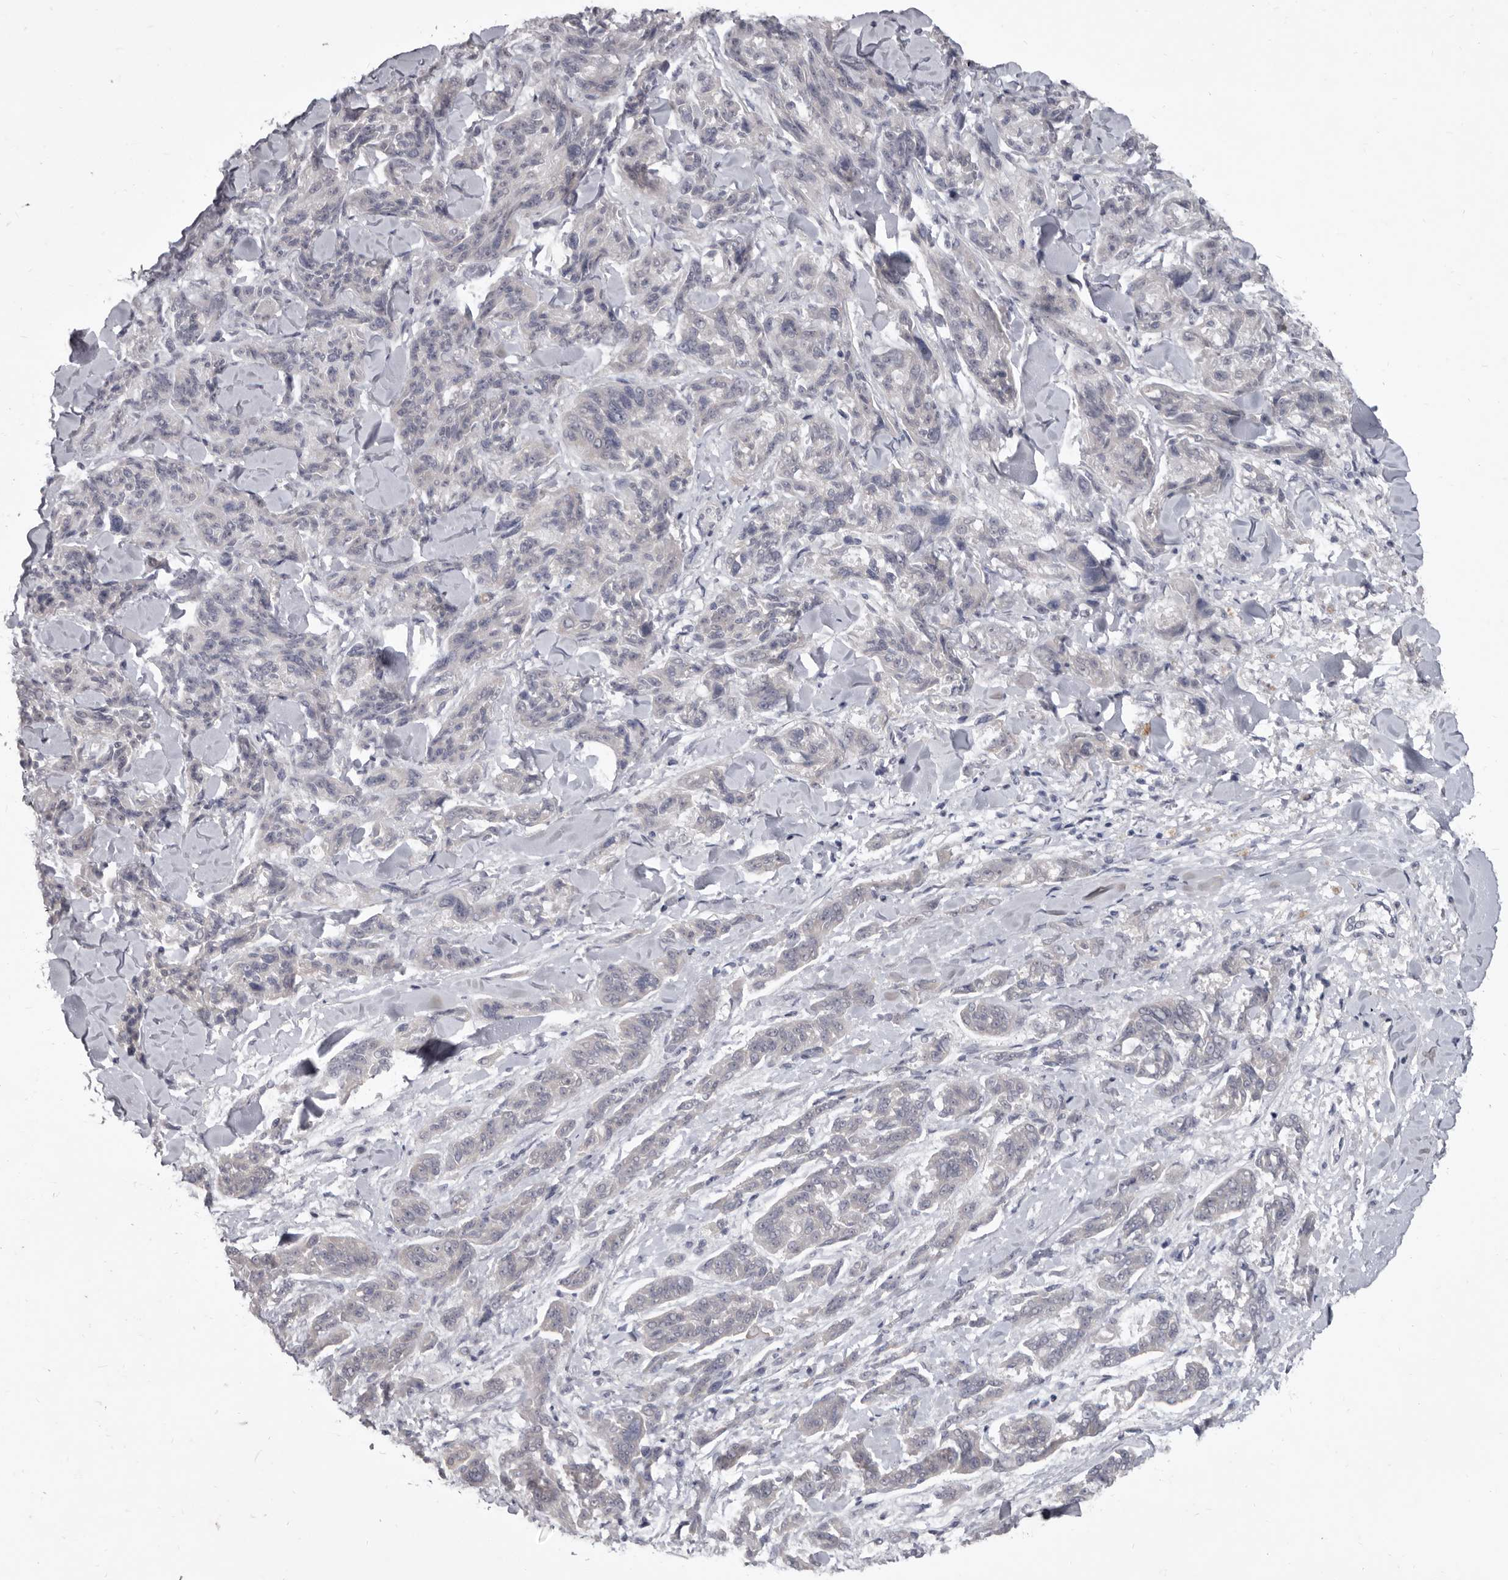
{"staining": {"intensity": "negative", "quantity": "none", "location": "none"}, "tissue": "melanoma", "cell_type": "Tumor cells", "image_type": "cancer", "snomed": [{"axis": "morphology", "description": "Malignant melanoma, NOS"}, {"axis": "topography", "description": "Skin"}], "caption": "The immunohistochemistry (IHC) photomicrograph has no significant positivity in tumor cells of melanoma tissue. (IHC, brightfield microscopy, high magnification).", "gene": "GSK3B", "patient": {"sex": "male", "age": 53}}